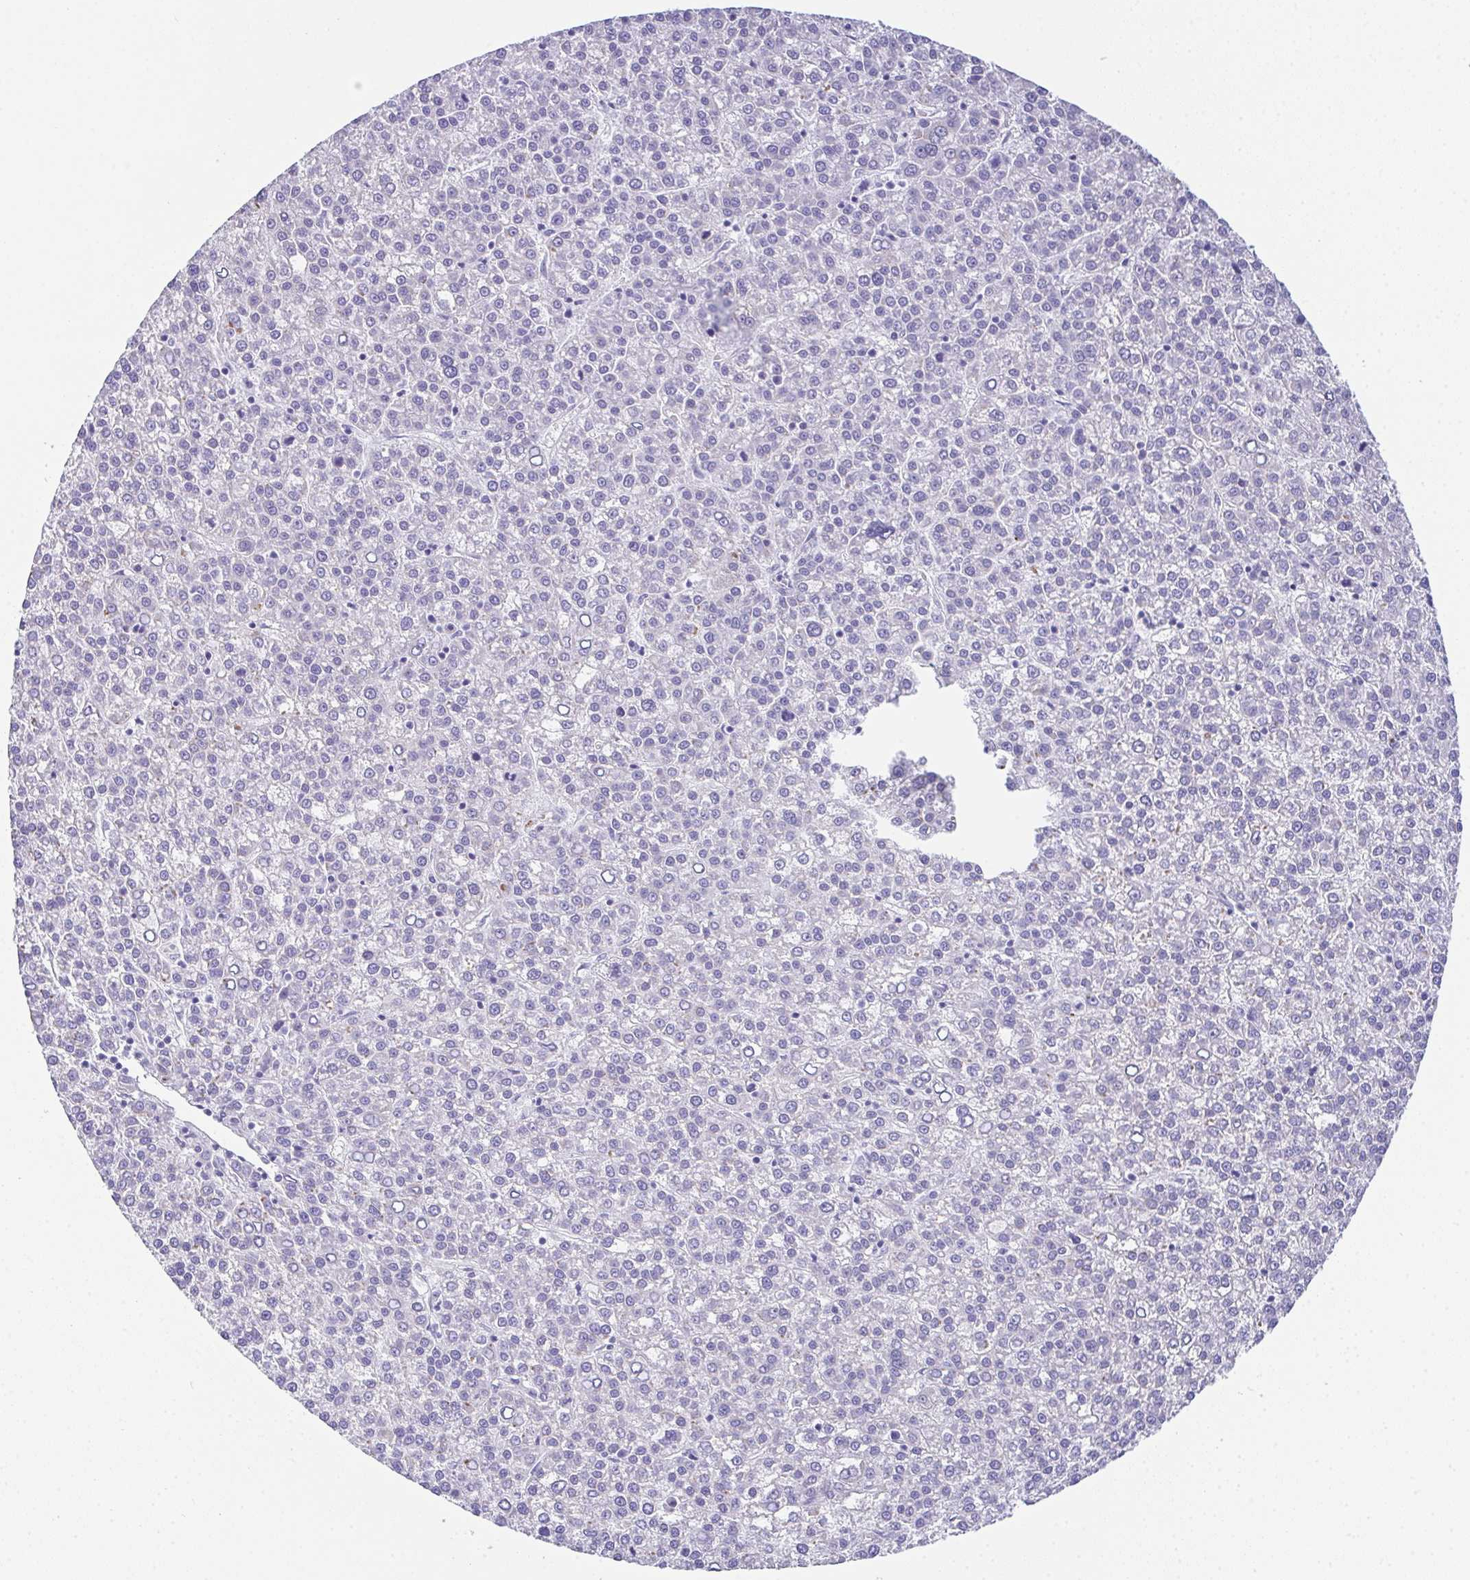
{"staining": {"intensity": "negative", "quantity": "none", "location": "none"}, "tissue": "liver cancer", "cell_type": "Tumor cells", "image_type": "cancer", "snomed": [{"axis": "morphology", "description": "Carcinoma, Hepatocellular, NOS"}, {"axis": "topography", "description": "Liver"}], "caption": "This histopathology image is of hepatocellular carcinoma (liver) stained with immunohistochemistry (IHC) to label a protein in brown with the nuclei are counter-stained blue. There is no staining in tumor cells.", "gene": "TEX19", "patient": {"sex": "female", "age": 58}}